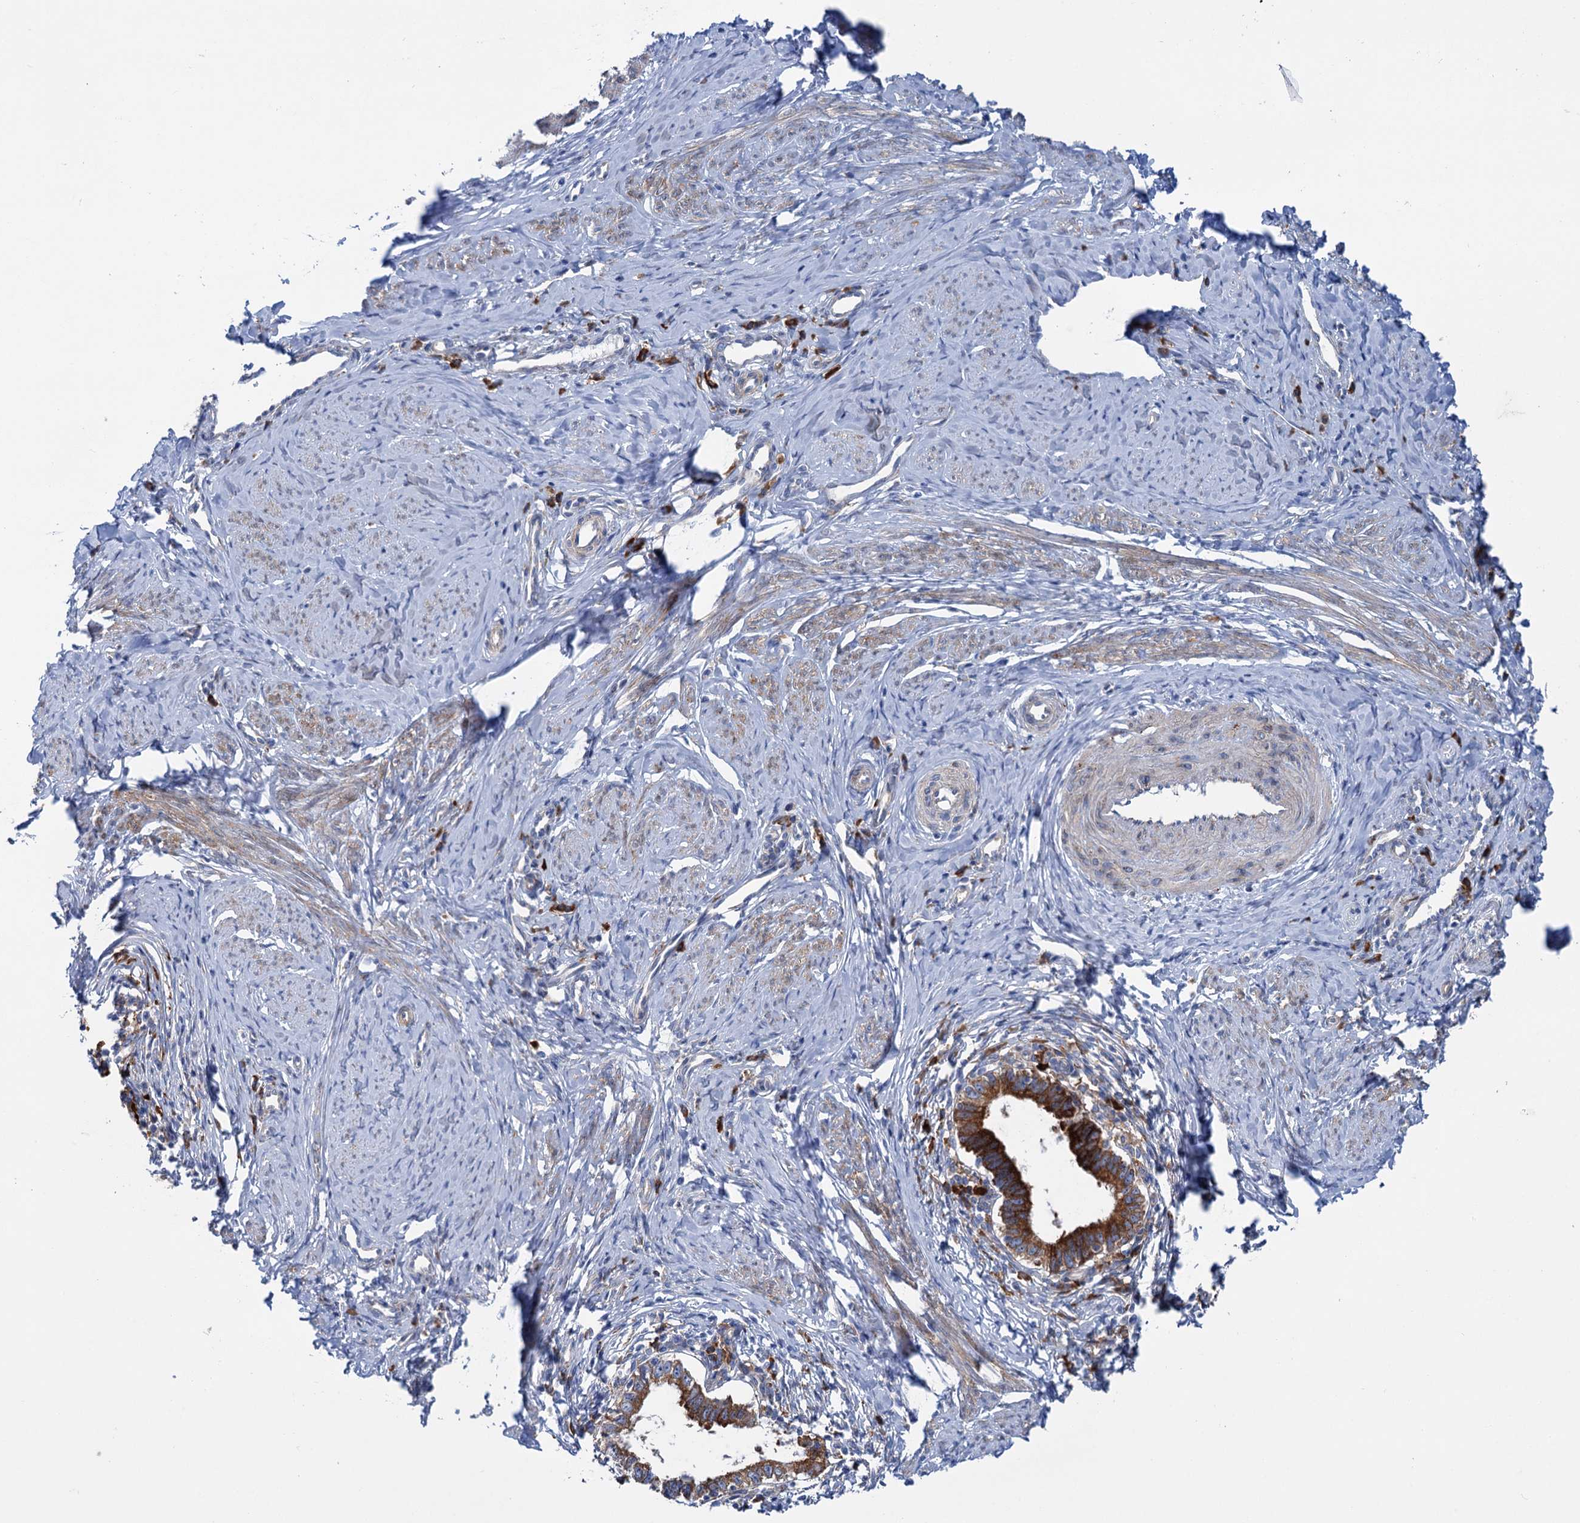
{"staining": {"intensity": "strong", "quantity": ">75%", "location": "cytoplasmic/membranous"}, "tissue": "cervical cancer", "cell_type": "Tumor cells", "image_type": "cancer", "snomed": [{"axis": "morphology", "description": "Adenocarcinoma, NOS"}, {"axis": "topography", "description": "Cervix"}], "caption": "Immunohistochemical staining of cervical cancer (adenocarcinoma) exhibits high levels of strong cytoplasmic/membranous positivity in about >75% of tumor cells.", "gene": "SHE", "patient": {"sex": "female", "age": 36}}